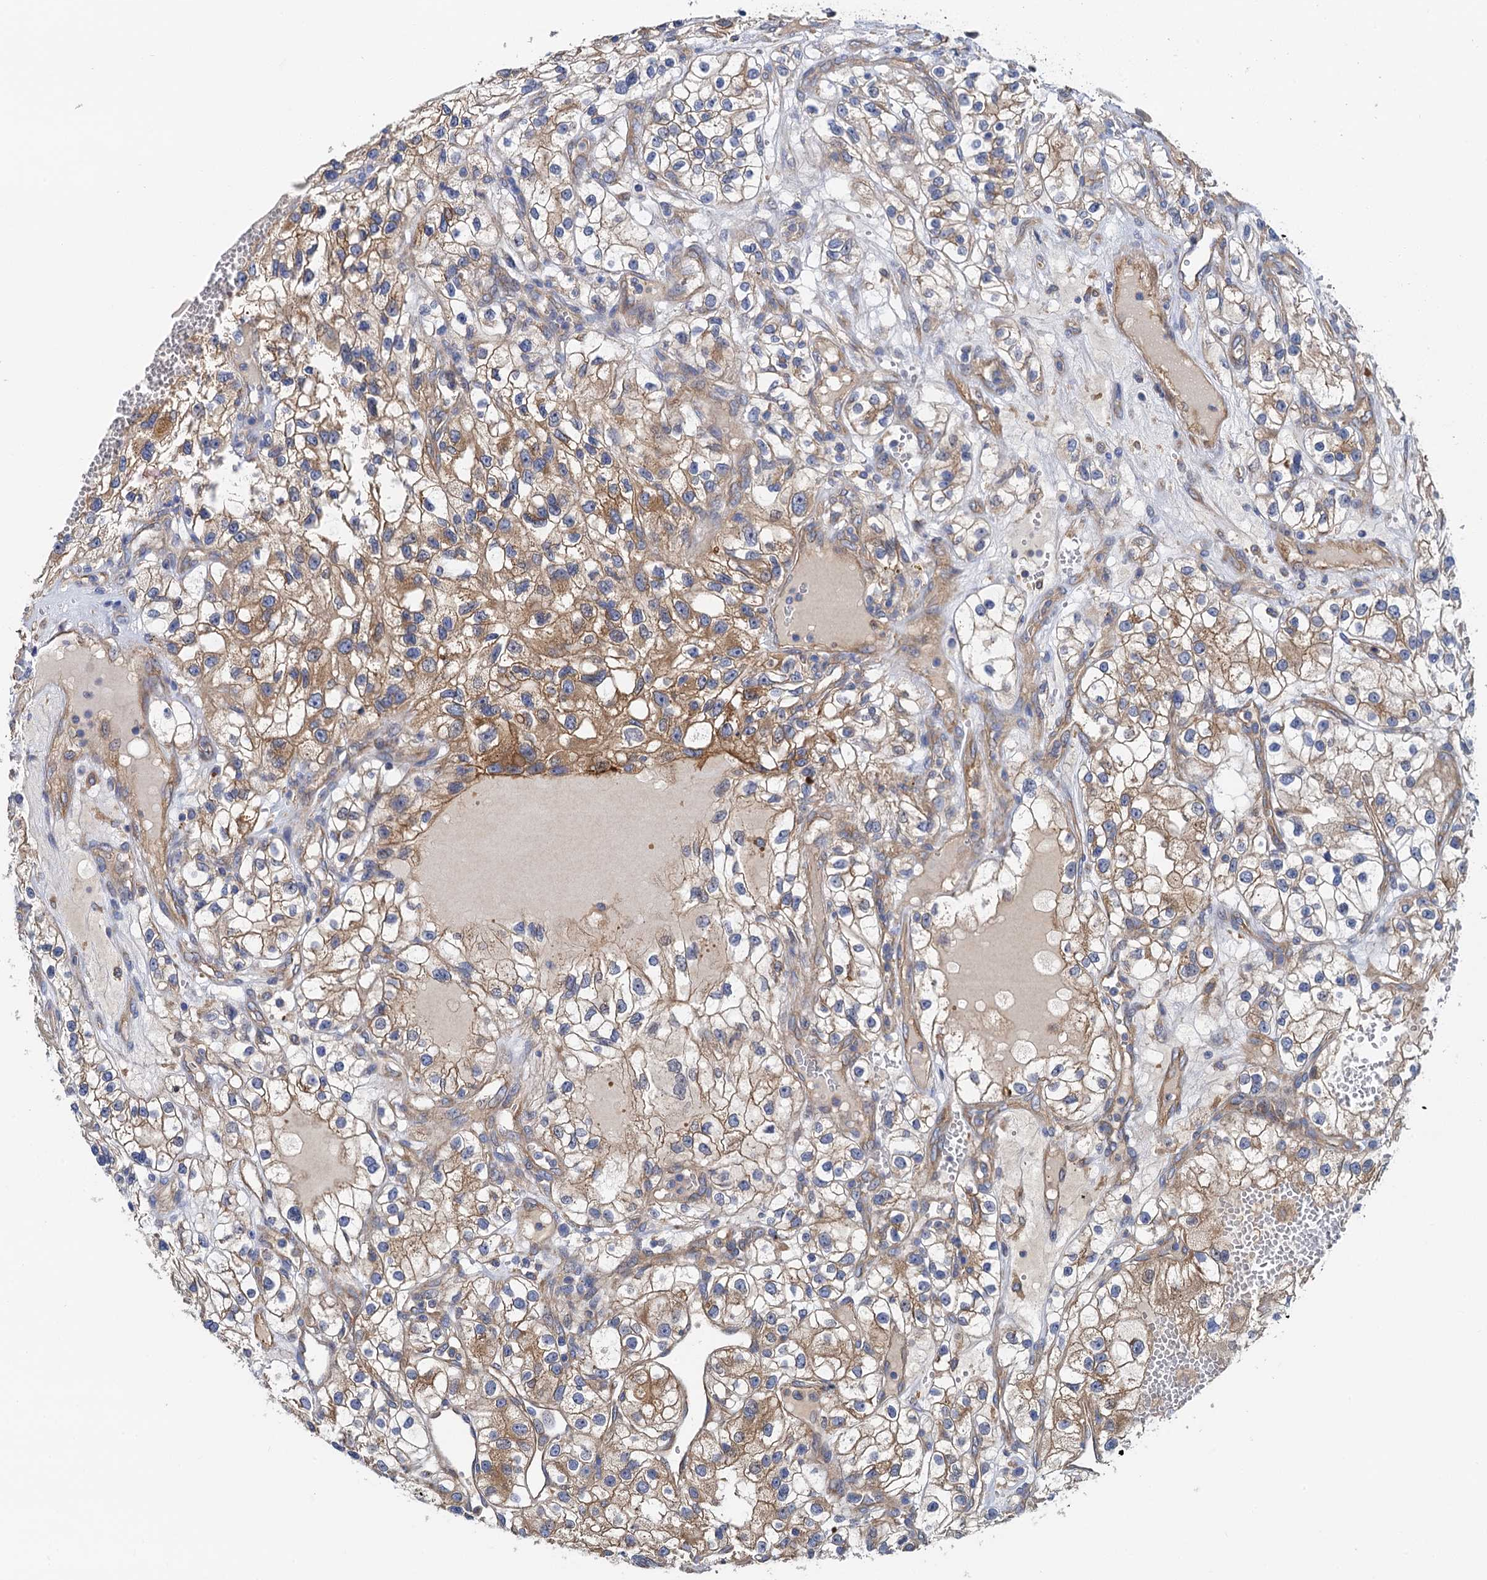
{"staining": {"intensity": "moderate", "quantity": "25%-75%", "location": "cytoplasmic/membranous"}, "tissue": "renal cancer", "cell_type": "Tumor cells", "image_type": "cancer", "snomed": [{"axis": "morphology", "description": "Adenocarcinoma, NOS"}, {"axis": "topography", "description": "Kidney"}], "caption": "Renal adenocarcinoma was stained to show a protein in brown. There is medium levels of moderate cytoplasmic/membranous expression in approximately 25%-75% of tumor cells. The protein of interest is shown in brown color, while the nuclei are stained blue.", "gene": "MRPL48", "patient": {"sex": "female", "age": 57}}